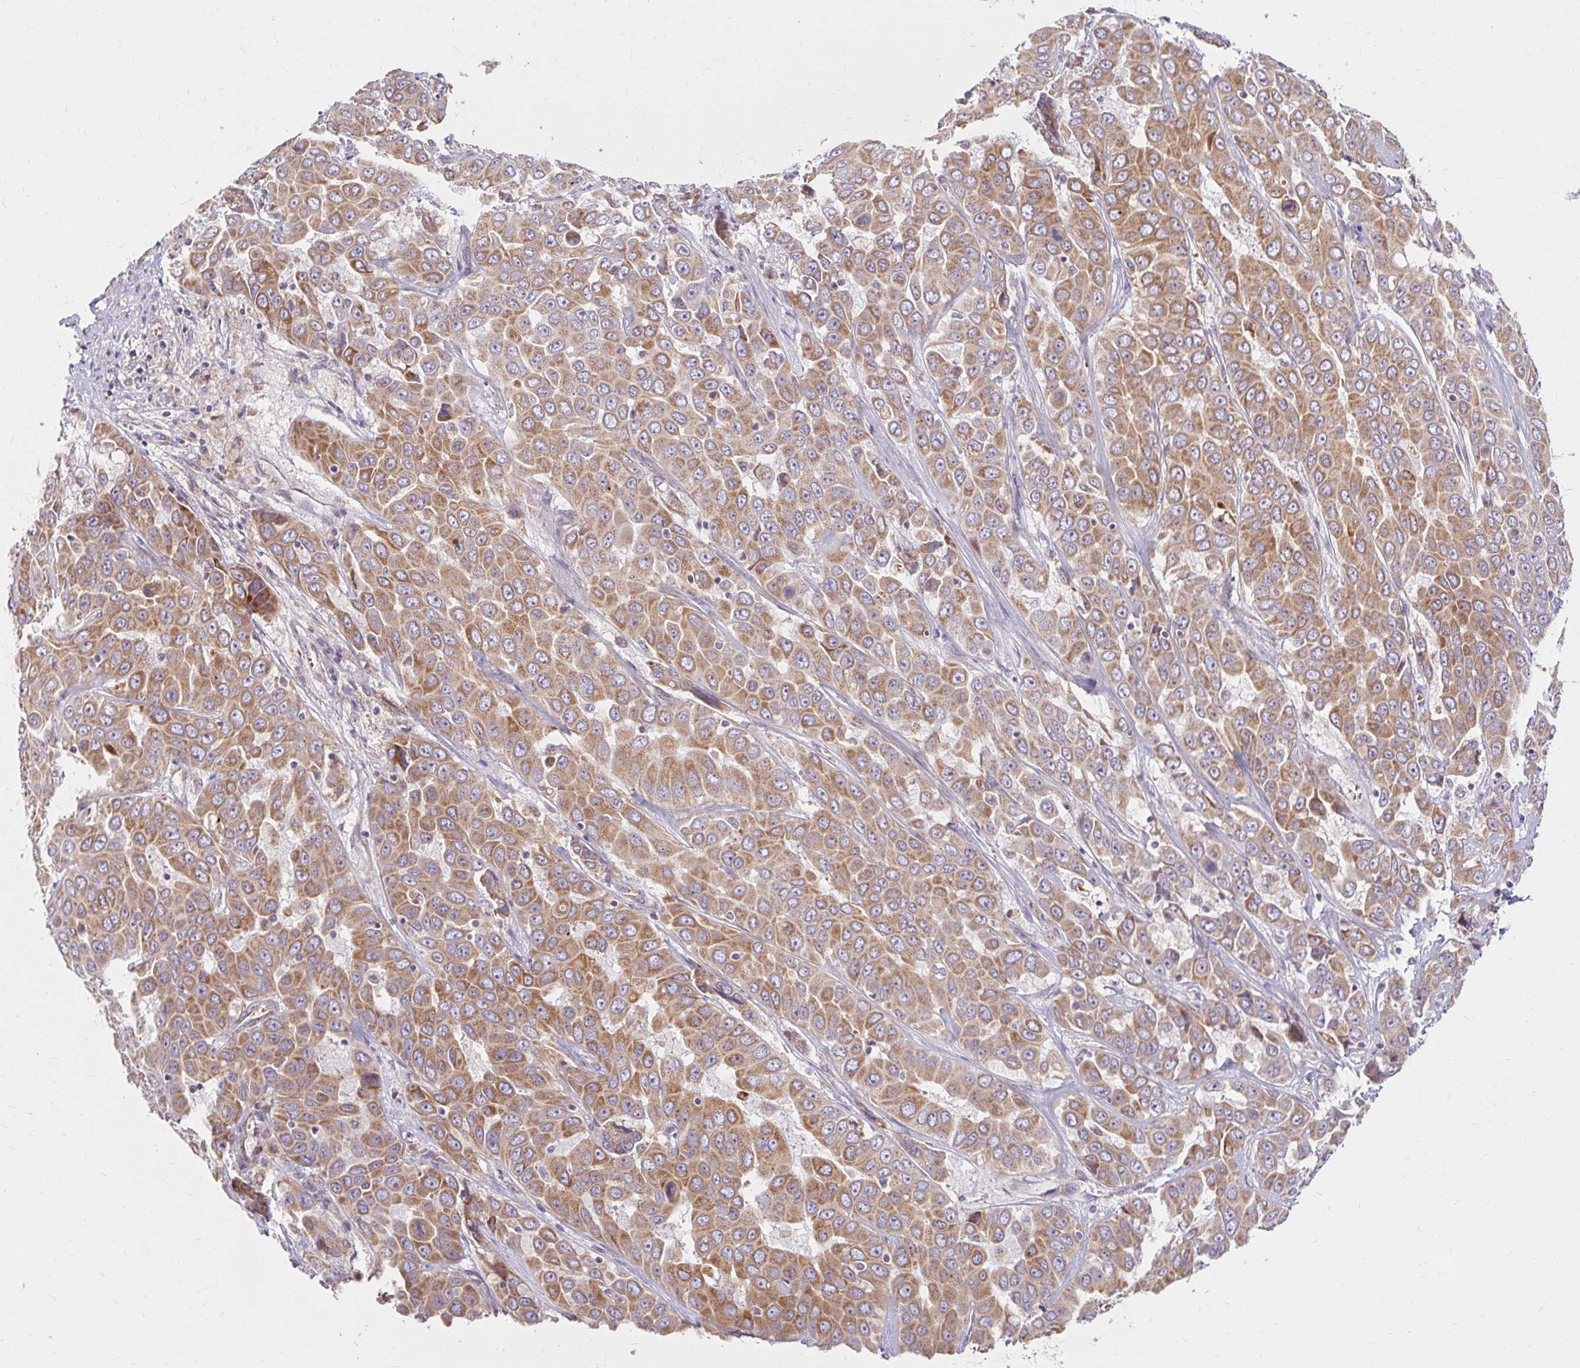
{"staining": {"intensity": "moderate", "quantity": ">75%", "location": "cytoplasmic/membranous"}, "tissue": "liver cancer", "cell_type": "Tumor cells", "image_type": "cancer", "snomed": [{"axis": "morphology", "description": "Cholangiocarcinoma"}, {"axis": "topography", "description": "Liver"}], "caption": "An IHC photomicrograph of tumor tissue is shown. Protein staining in brown shows moderate cytoplasmic/membranous positivity in liver cholangiocarcinoma within tumor cells.", "gene": "SKP2", "patient": {"sex": "female", "age": 52}}